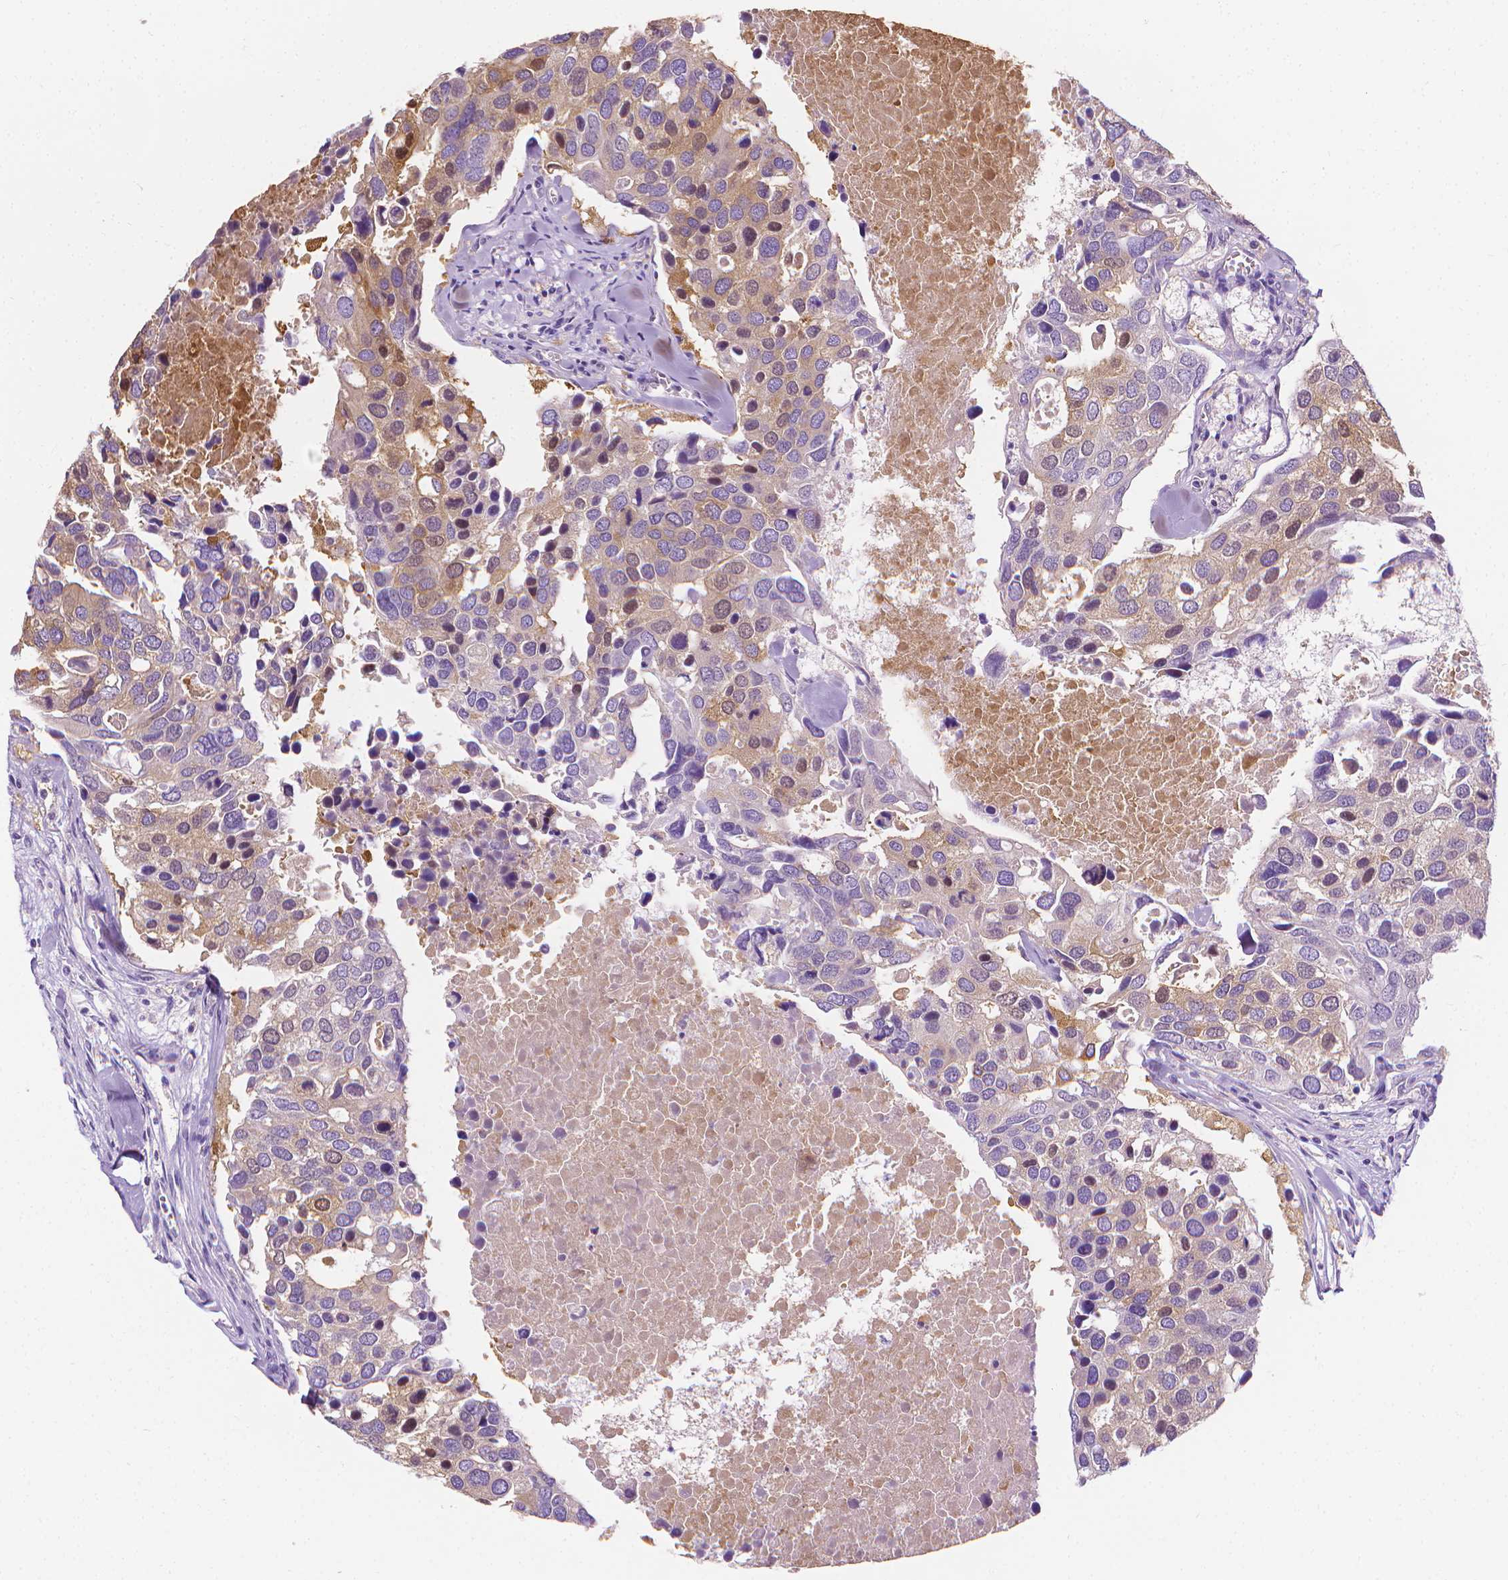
{"staining": {"intensity": "moderate", "quantity": "<25%", "location": "cytoplasmic/membranous"}, "tissue": "breast cancer", "cell_type": "Tumor cells", "image_type": "cancer", "snomed": [{"axis": "morphology", "description": "Duct carcinoma"}, {"axis": "topography", "description": "Breast"}], "caption": "A micrograph showing moderate cytoplasmic/membranous staining in approximately <25% of tumor cells in breast cancer, as visualized by brown immunohistochemical staining.", "gene": "FASN", "patient": {"sex": "female", "age": 83}}